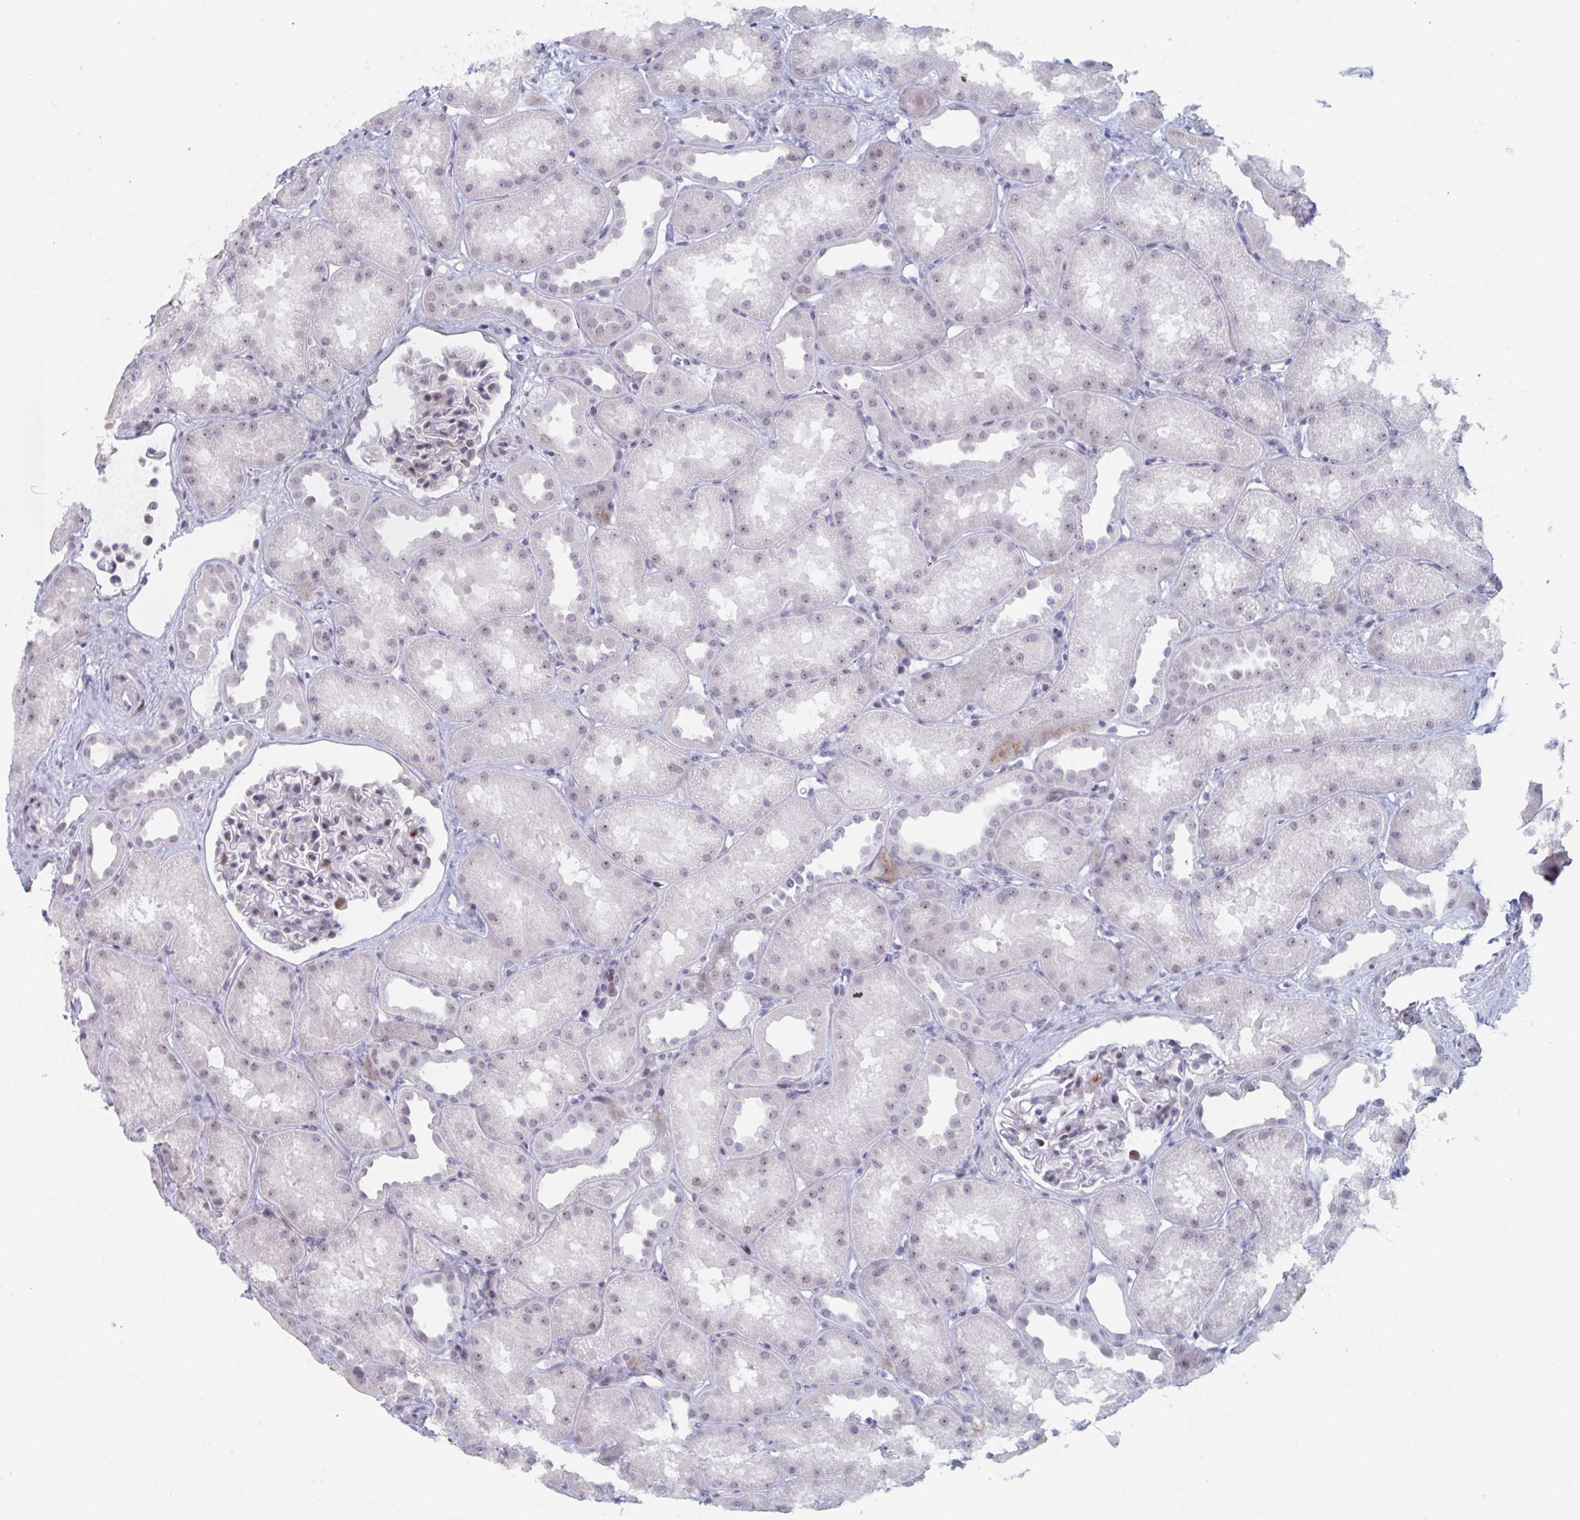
{"staining": {"intensity": "weak", "quantity": "25%-75%", "location": "nuclear"}, "tissue": "kidney", "cell_type": "Cells in glomeruli", "image_type": "normal", "snomed": [{"axis": "morphology", "description": "Normal tissue, NOS"}, {"axis": "topography", "description": "Kidney"}], "caption": "This is an image of immunohistochemistry staining of unremarkable kidney, which shows weak positivity in the nuclear of cells in glomeruli.", "gene": "NR1H2", "patient": {"sex": "male", "age": 61}}